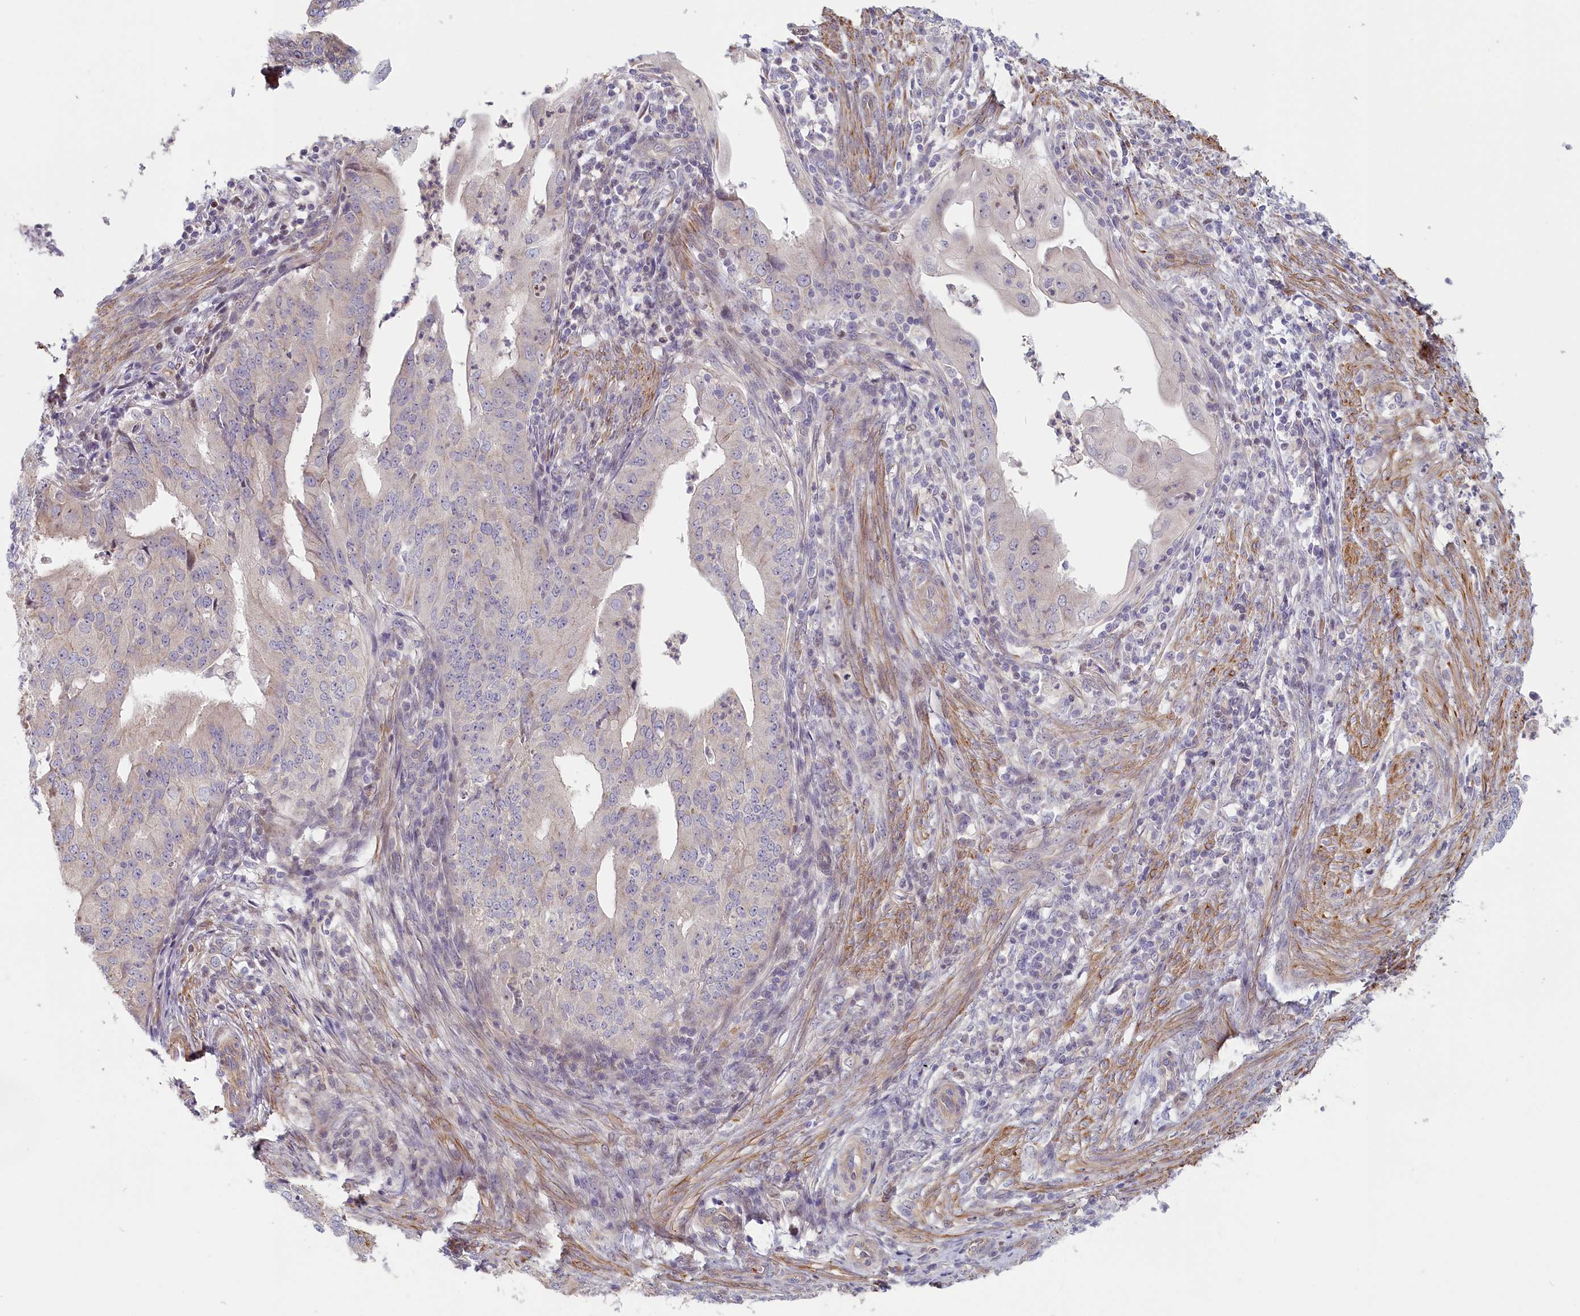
{"staining": {"intensity": "negative", "quantity": "none", "location": "none"}, "tissue": "endometrial cancer", "cell_type": "Tumor cells", "image_type": "cancer", "snomed": [{"axis": "morphology", "description": "Adenocarcinoma, NOS"}, {"axis": "topography", "description": "Endometrium"}], "caption": "The image exhibits no significant positivity in tumor cells of endometrial cancer (adenocarcinoma).", "gene": "INTS4", "patient": {"sex": "female", "age": 50}}